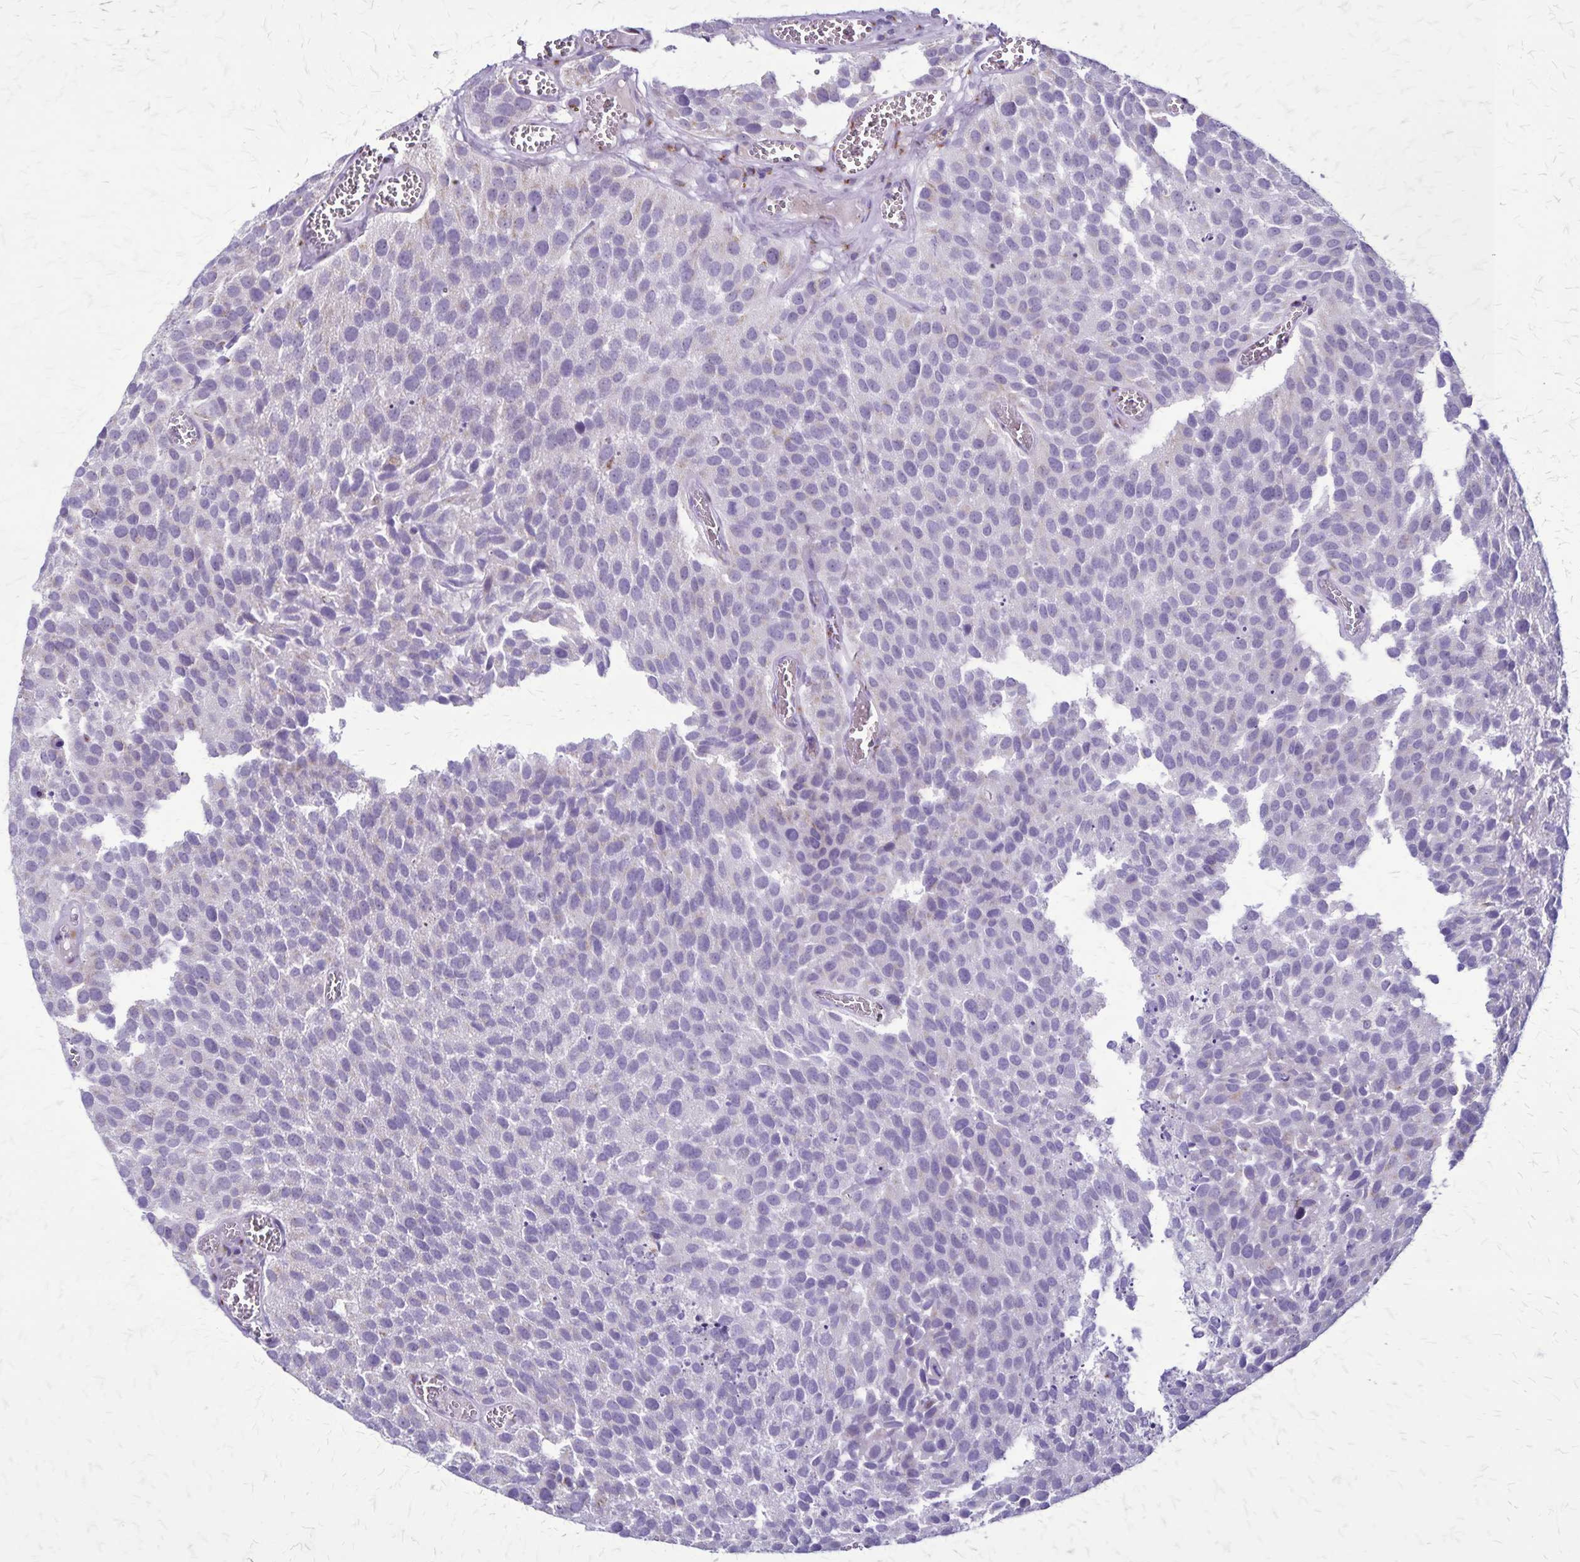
{"staining": {"intensity": "negative", "quantity": "none", "location": "none"}, "tissue": "urothelial cancer", "cell_type": "Tumor cells", "image_type": "cancer", "snomed": [{"axis": "morphology", "description": "Urothelial carcinoma, Low grade"}, {"axis": "topography", "description": "Urinary bladder"}], "caption": "A high-resolution photomicrograph shows immunohistochemistry staining of urothelial cancer, which reveals no significant staining in tumor cells. (DAB (3,3'-diaminobenzidine) immunohistochemistry (IHC) visualized using brightfield microscopy, high magnification).", "gene": "OR51B5", "patient": {"sex": "female", "age": 69}}